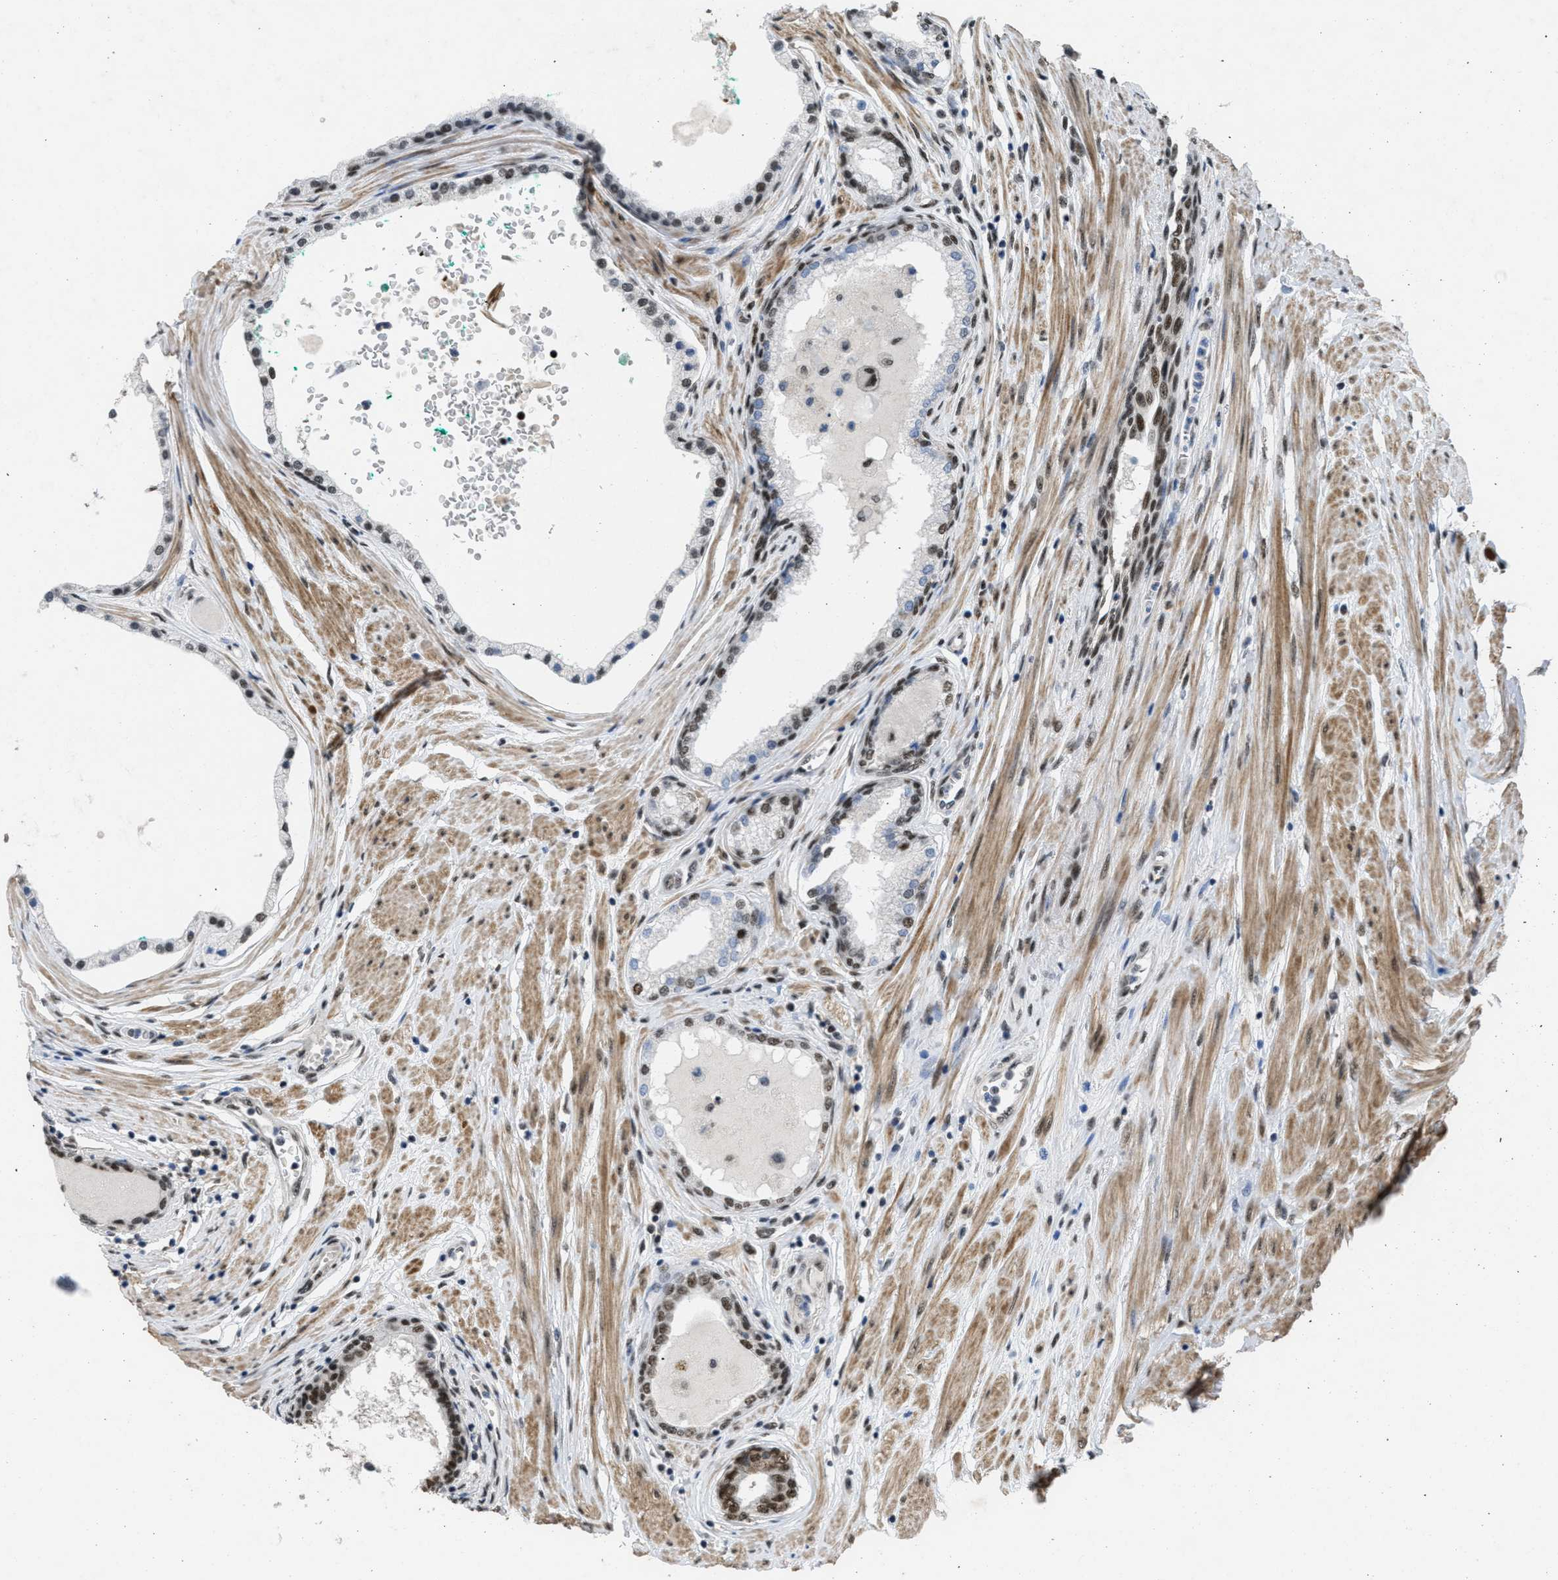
{"staining": {"intensity": "strong", "quantity": "25%-75%", "location": "nuclear"}, "tissue": "prostate cancer", "cell_type": "Tumor cells", "image_type": "cancer", "snomed": [{"axis": "morphology", "description": "Adenocarcinoma, Low grade"}, {"axis": "topography", "description": "Prostate"}], "caption": "IHC photomicrograph of prostate cancer (adenocarcinoma (low-grade)) stained for a protein (brown), which reveals high levels of strong nuclear expression in approximately 25%-75% of tumor cells.", "gene": "CDT1", "patient": {"sex": "male", "age": 63}}